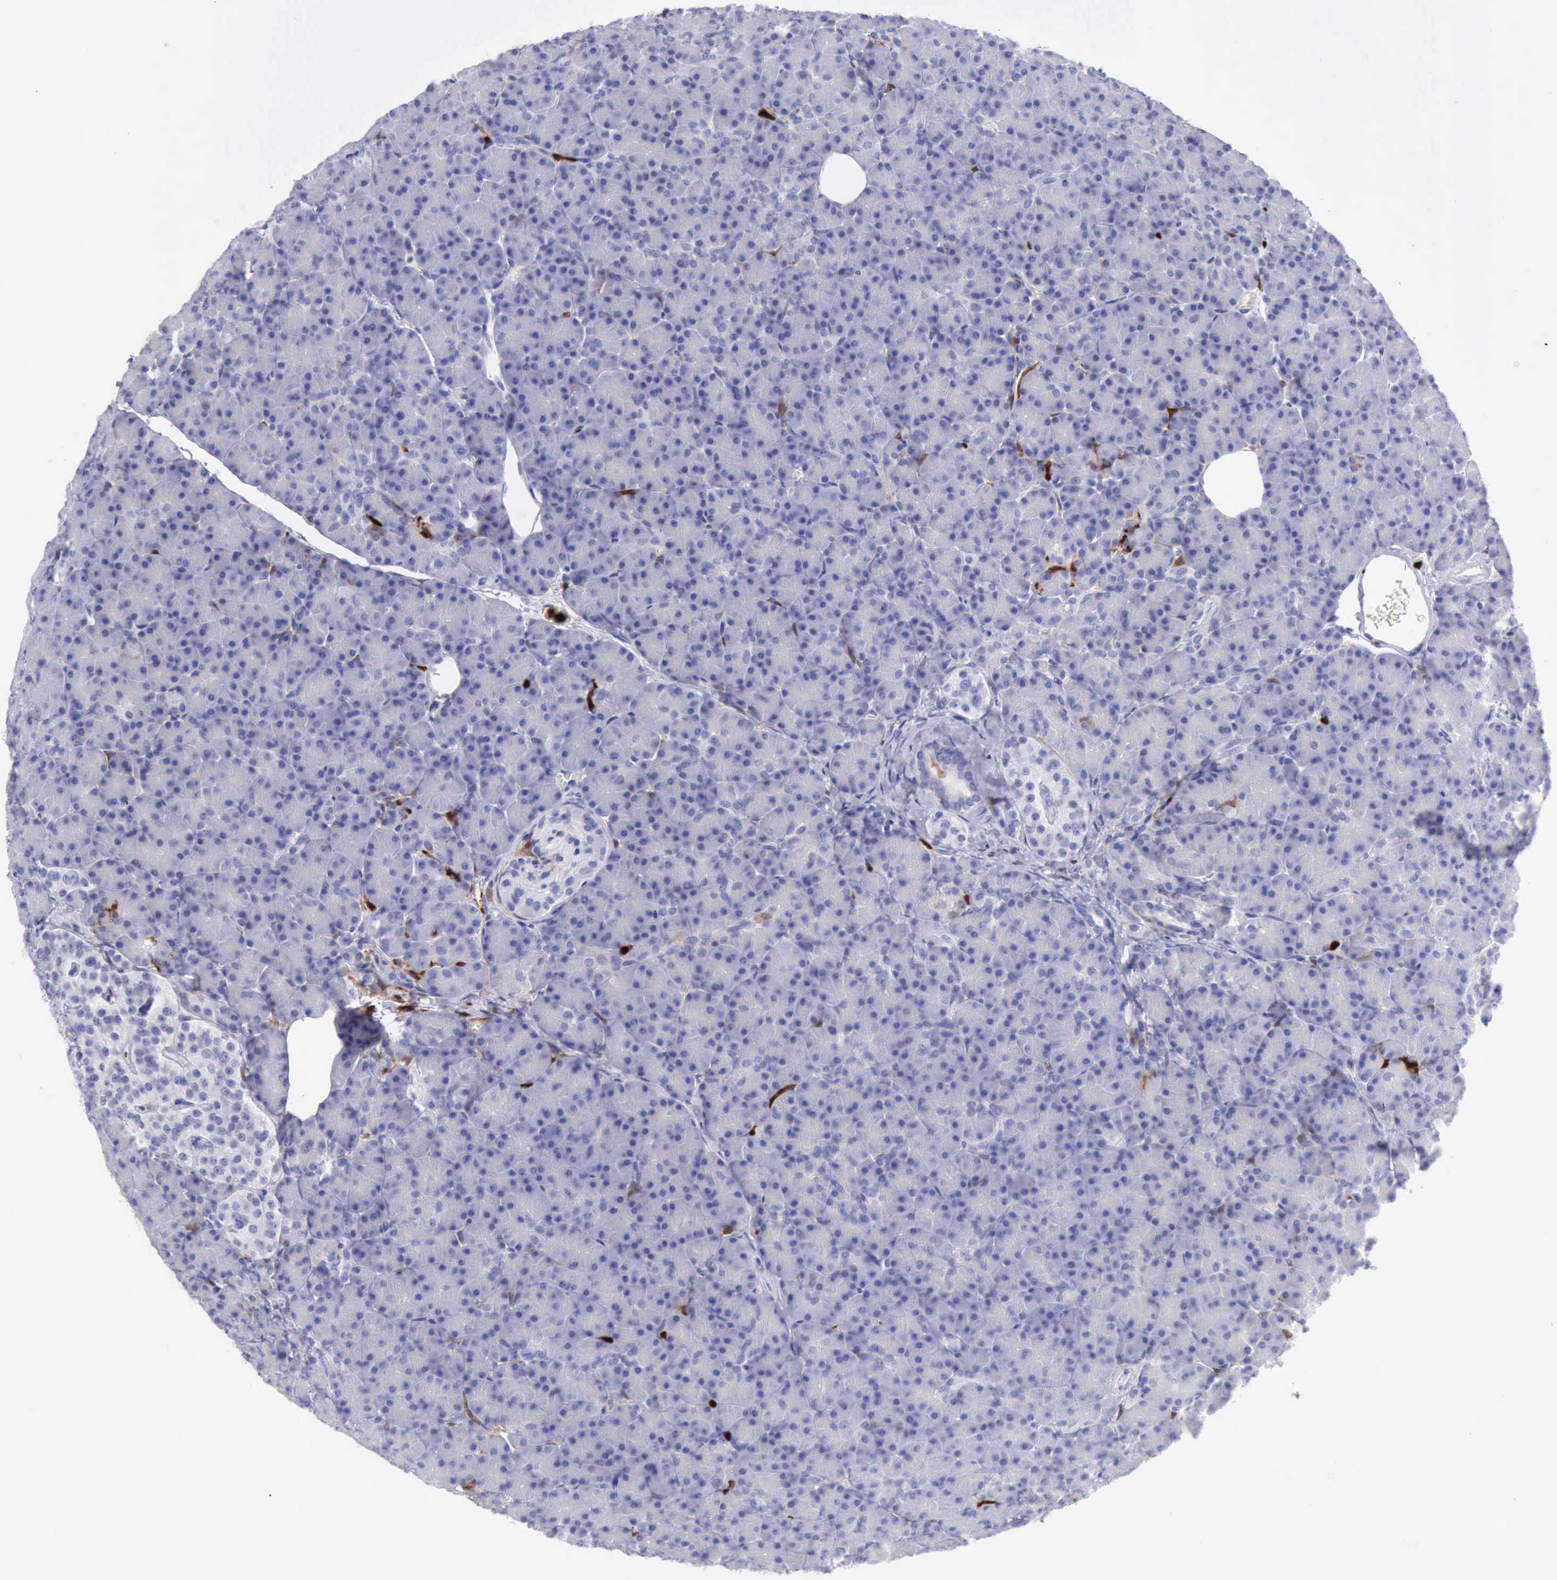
{"staining": {"intensity": "negative", "quantity": "none", "location": "none"}, "tissue": "pancreas", "cell_type": "Exocrine glandular cells", "image_type": "normal", "snomed": [{"axis": "morphology", "description": "Normal tissue, NOS"}, {"axis": "topography", "description": "Pancreas"}], "caption": "DAB immunohistochemical staining of normal human pancreas shows no significant expression in exocrine glandular cells. (DAB (3,3'-diaminobenzidine) IHC visualized using brightfield microscopy, high magnification).", "gene": "CSTA", "patient": {"sex": "female", "age": 43}}